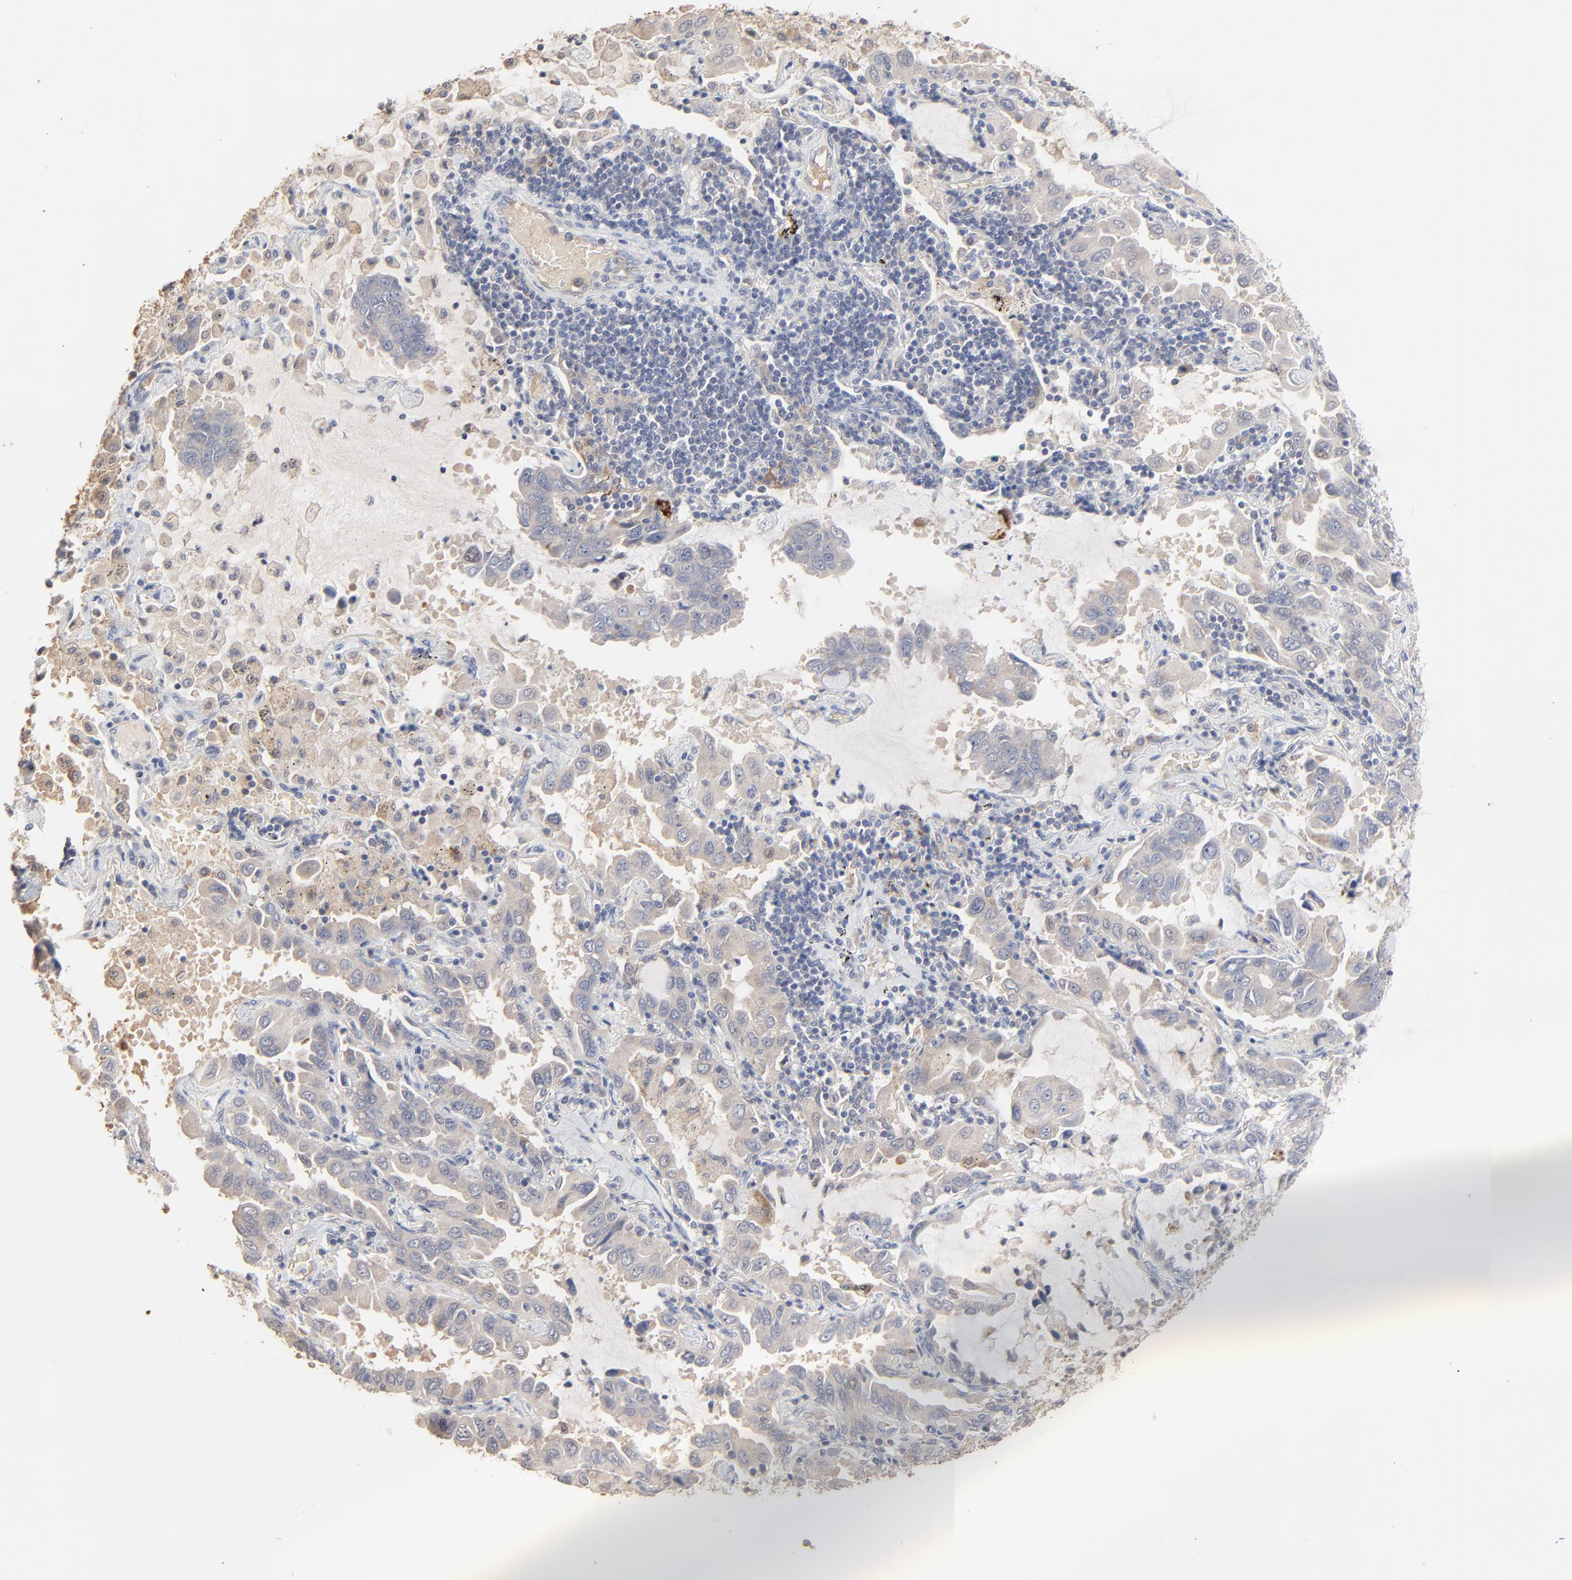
{"staining": {"intensity": "moderate", "quantity": ">75%", "location": "cytoplasmic/membranous"}, "tissue": "lung cancer", "cell_type": "Tumor cells", "image_type": "cancer", "snomed": [{"axis": "morphology", "description": "Adenocarcinoma, NOS"}, {"axis": "topography", "description": "Lung"}], "caption": "IHC of human lung cancer (adenocarcinoma) demonstrates medium levels of moderate cytoplasmic/membranous positivity in about >75% of tumor cells.", "gene": "FANCB", "patient": {"sex": "male", "age": 64}}